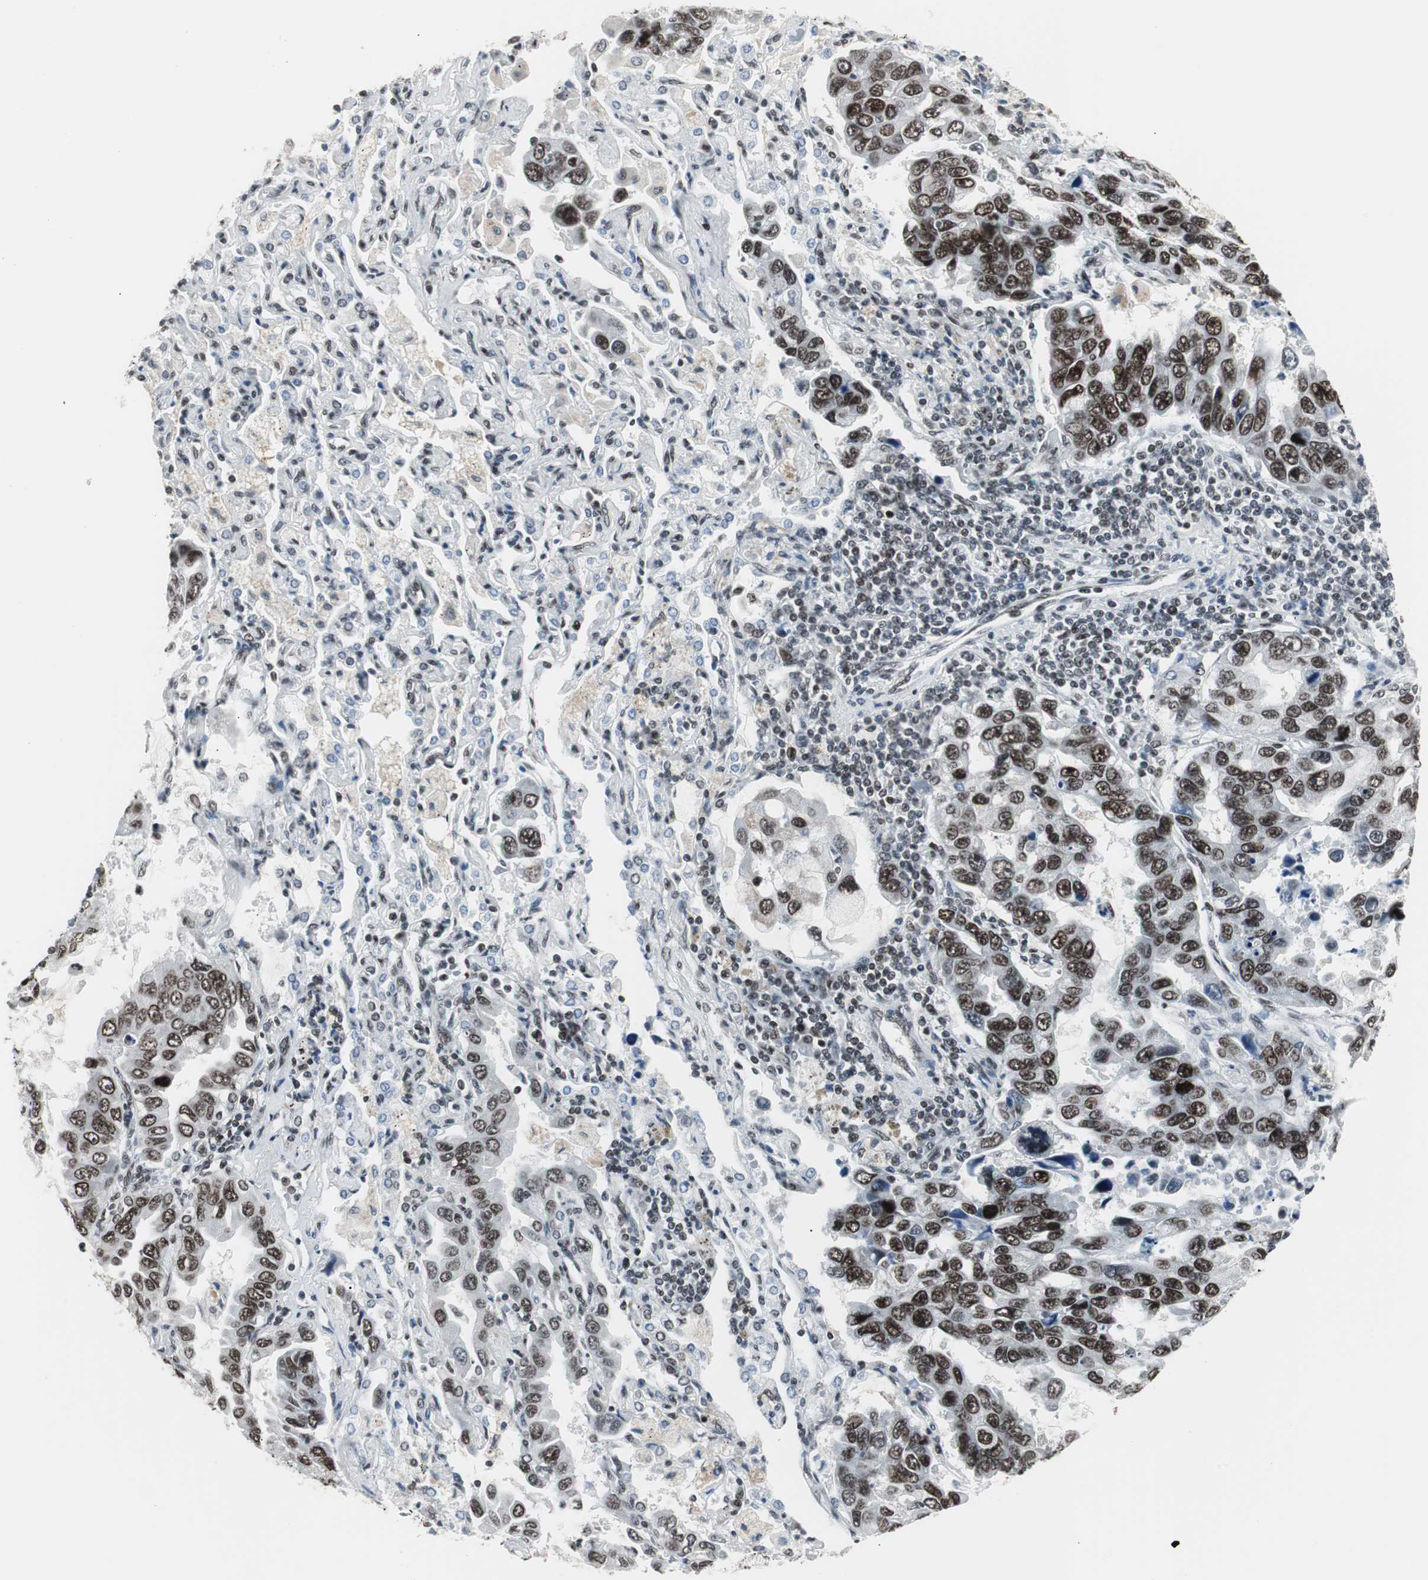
{"staining": {"intensity": "strong", "quantity": ">75%", "location": "nuclear"}, "tissue": "lung cancer", "cell_type": "Tumor cells", "image_type": "cancer", "snomed": [{"axis": "morphology", "description": "Adenocarcinoma, NOS"}, {"axis": "topography", "description": "Lung"}], "caption": "Immunohistochemistry (IHC) image of human lung cancer (adenocarcinoma) stained for a protein (brown), which displays high levels of strong nuclear positivity in about >75% of tumor cells.", "gene": "XRCC1", "patient": {"sex": "male", "age": 64}}